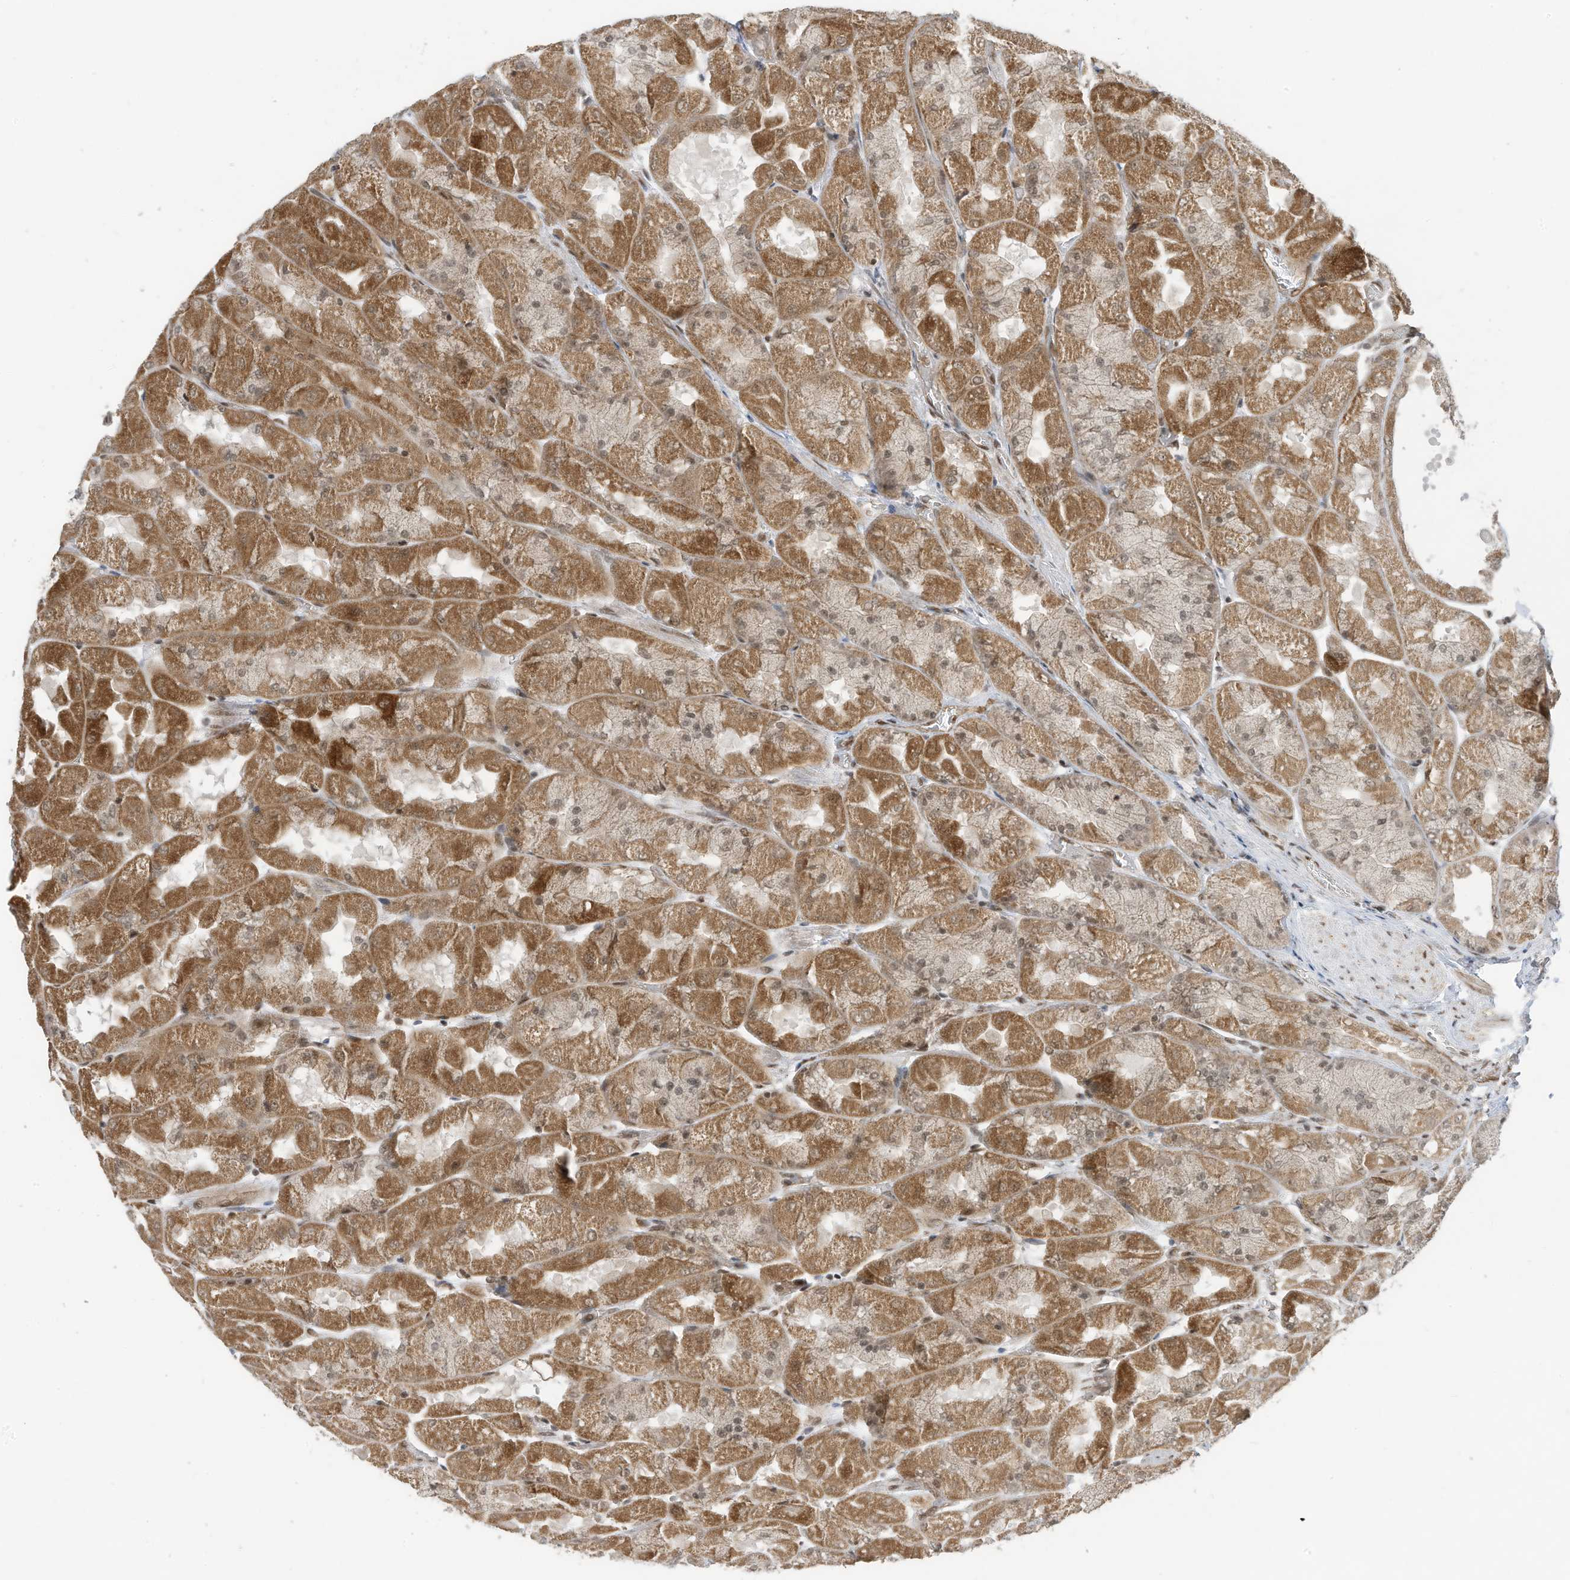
{"staining": {"intensity": "strong", "quantity": "25%-75%", "location": "cytoplasmic/membranous,nuclear"}, "tissue": "stomach", "cell_type": "Glandular cells", "image_type": "normal", "snomed": [{"axis": "morphology", "description": "Normal tissue, NOS"}, {"axis": "topography", "description": "Stomach"}], "caption": "Immunohistochemical staining of unremarkable human stomach displays 25%-75% levels of strong cytoplasmic/membranous,nuclear protein expression in about 25%-75% of glandular cells.", "gene": "AURKAIP1", "patient": {"sex": "female", "age": 61}}